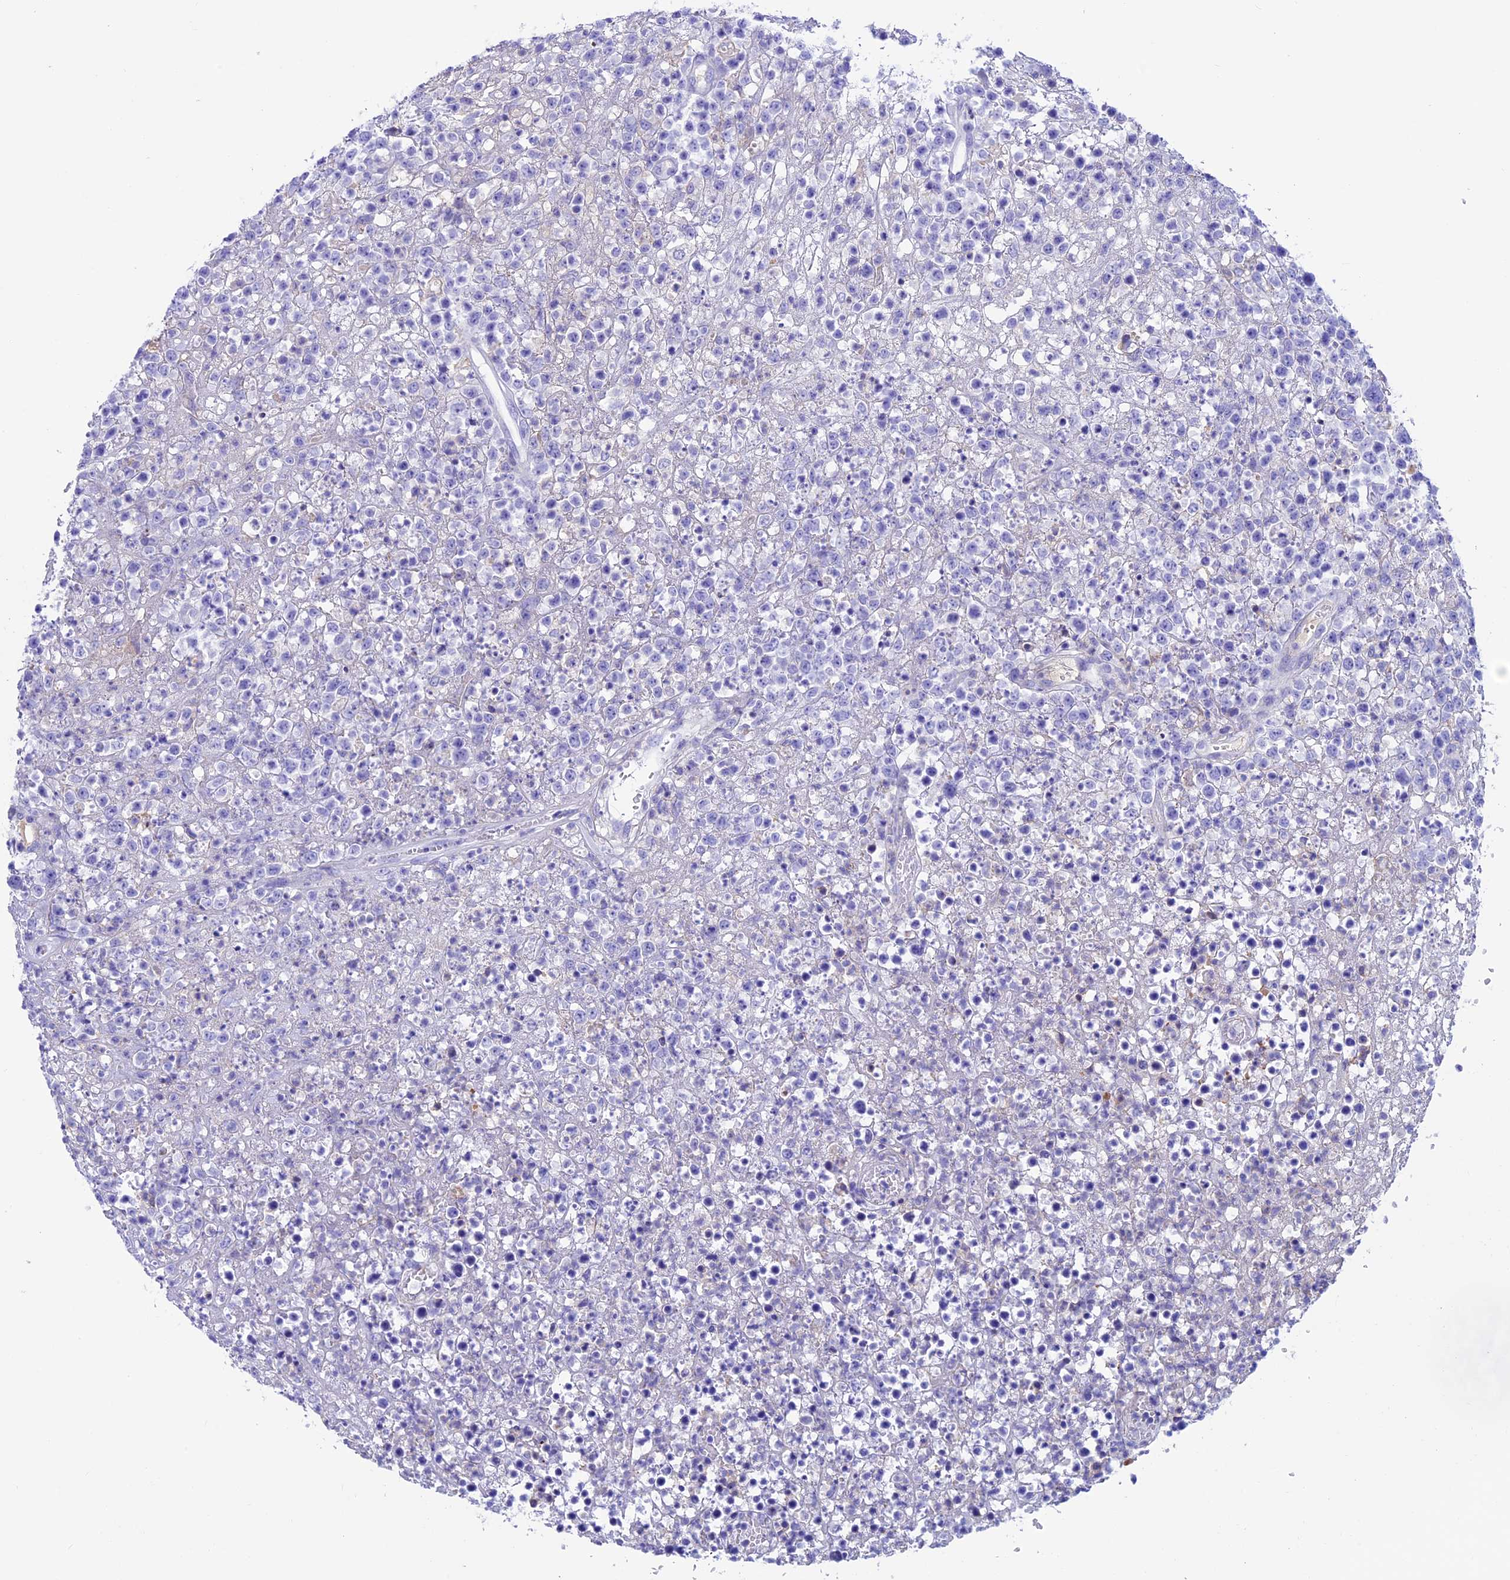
{"staining": {"intensity": "negative", "quantity": "none", "location": "none"}, "tissue": "lymphoma", "cell_type": "Tumor cells", "image_type": "cancer", "snomed": [{"axis": "morphology", "description": "Malignant lymphoma, non-Hodgkin's type, High grade"}, {"axis": "topography", "description": "Colon"}], "caption": "Immunohistochemical staining of high-grade malignant lymphoma, non-Hodgkin's type reveals no significant staining in tumor cells.", "gene": "IGSF6", "patient": {"sex": "female", "age": 53}}